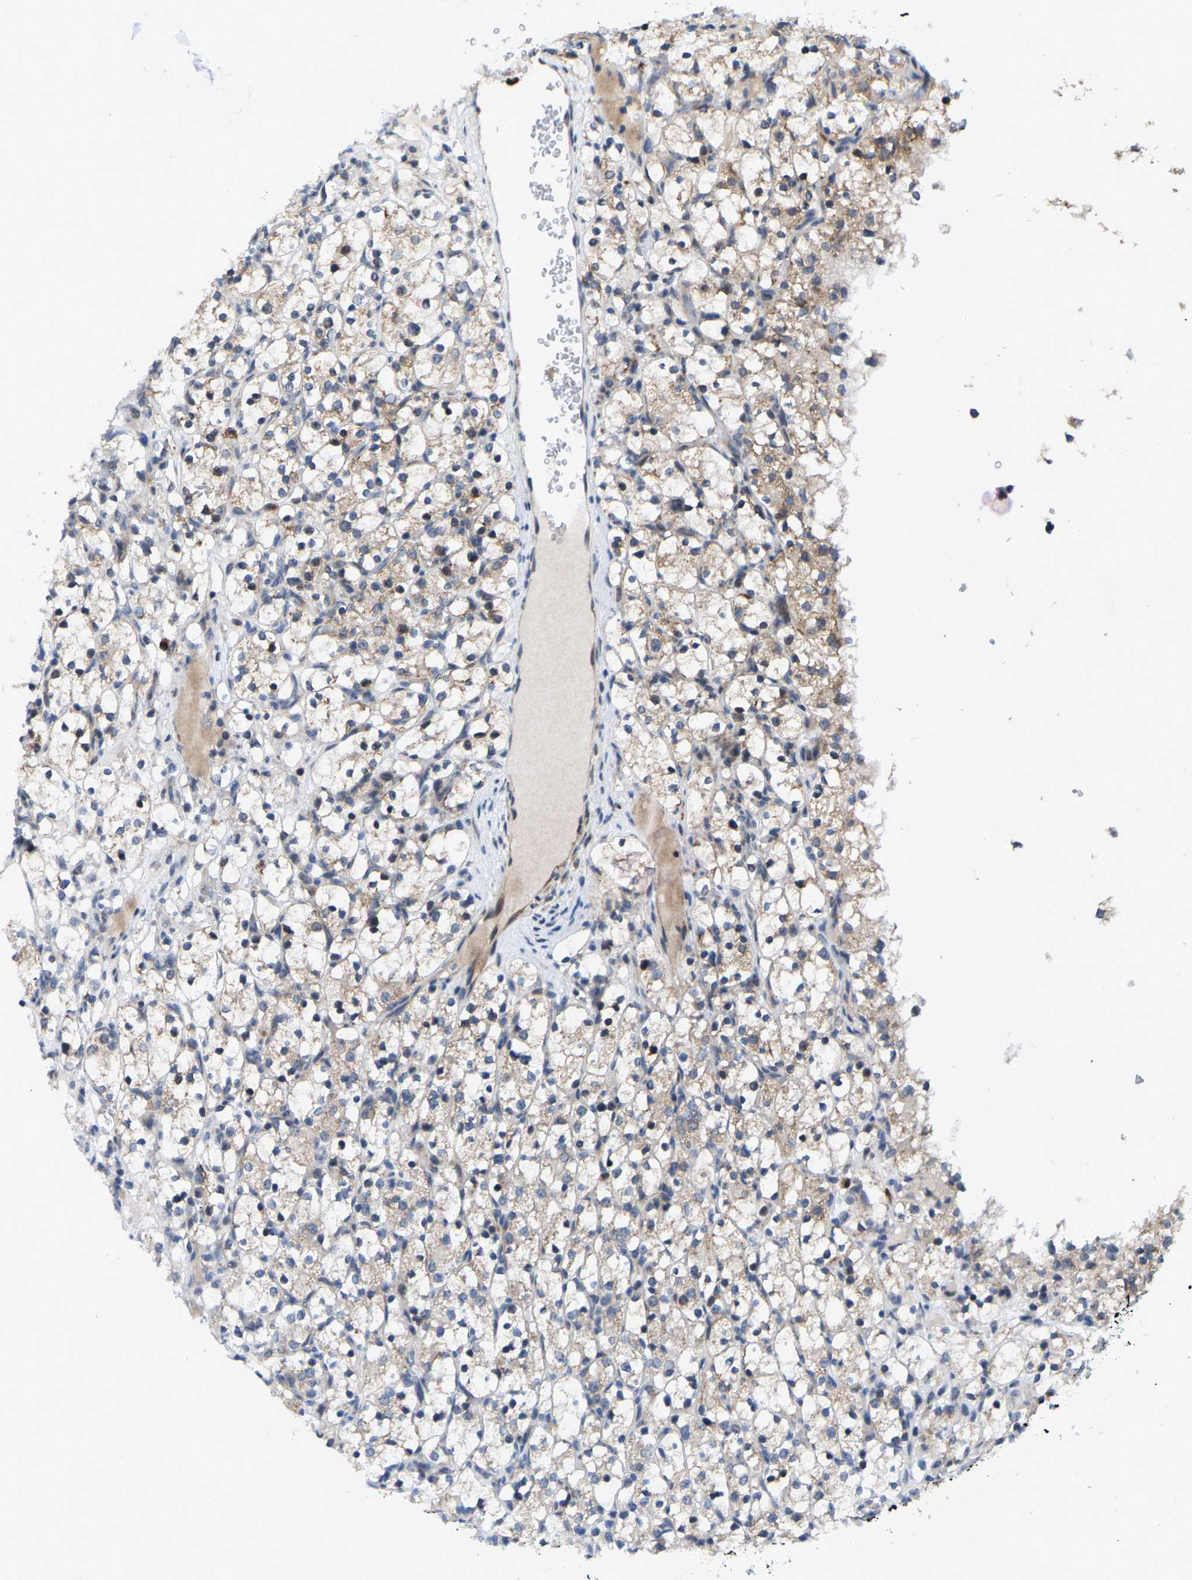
{"staining": {"intensity": "weak", "quantity": "<25%", "location": "cytoplasmic/membranous"}, "tissue": "renal cancer", "cell_type": "Tumor cells", "image_type": "cancer", "snomed": [{"axis": "morphology", "description": "Adenocarcinoma, NOS"}, {"axis": "topography", "description": "Kidney"}], "caption": "There is no significant positivity in tumor cells of adenocarcinoma (renal).", "gene": "TDRKH", "patient": {"sex": "female", "age": 69}}